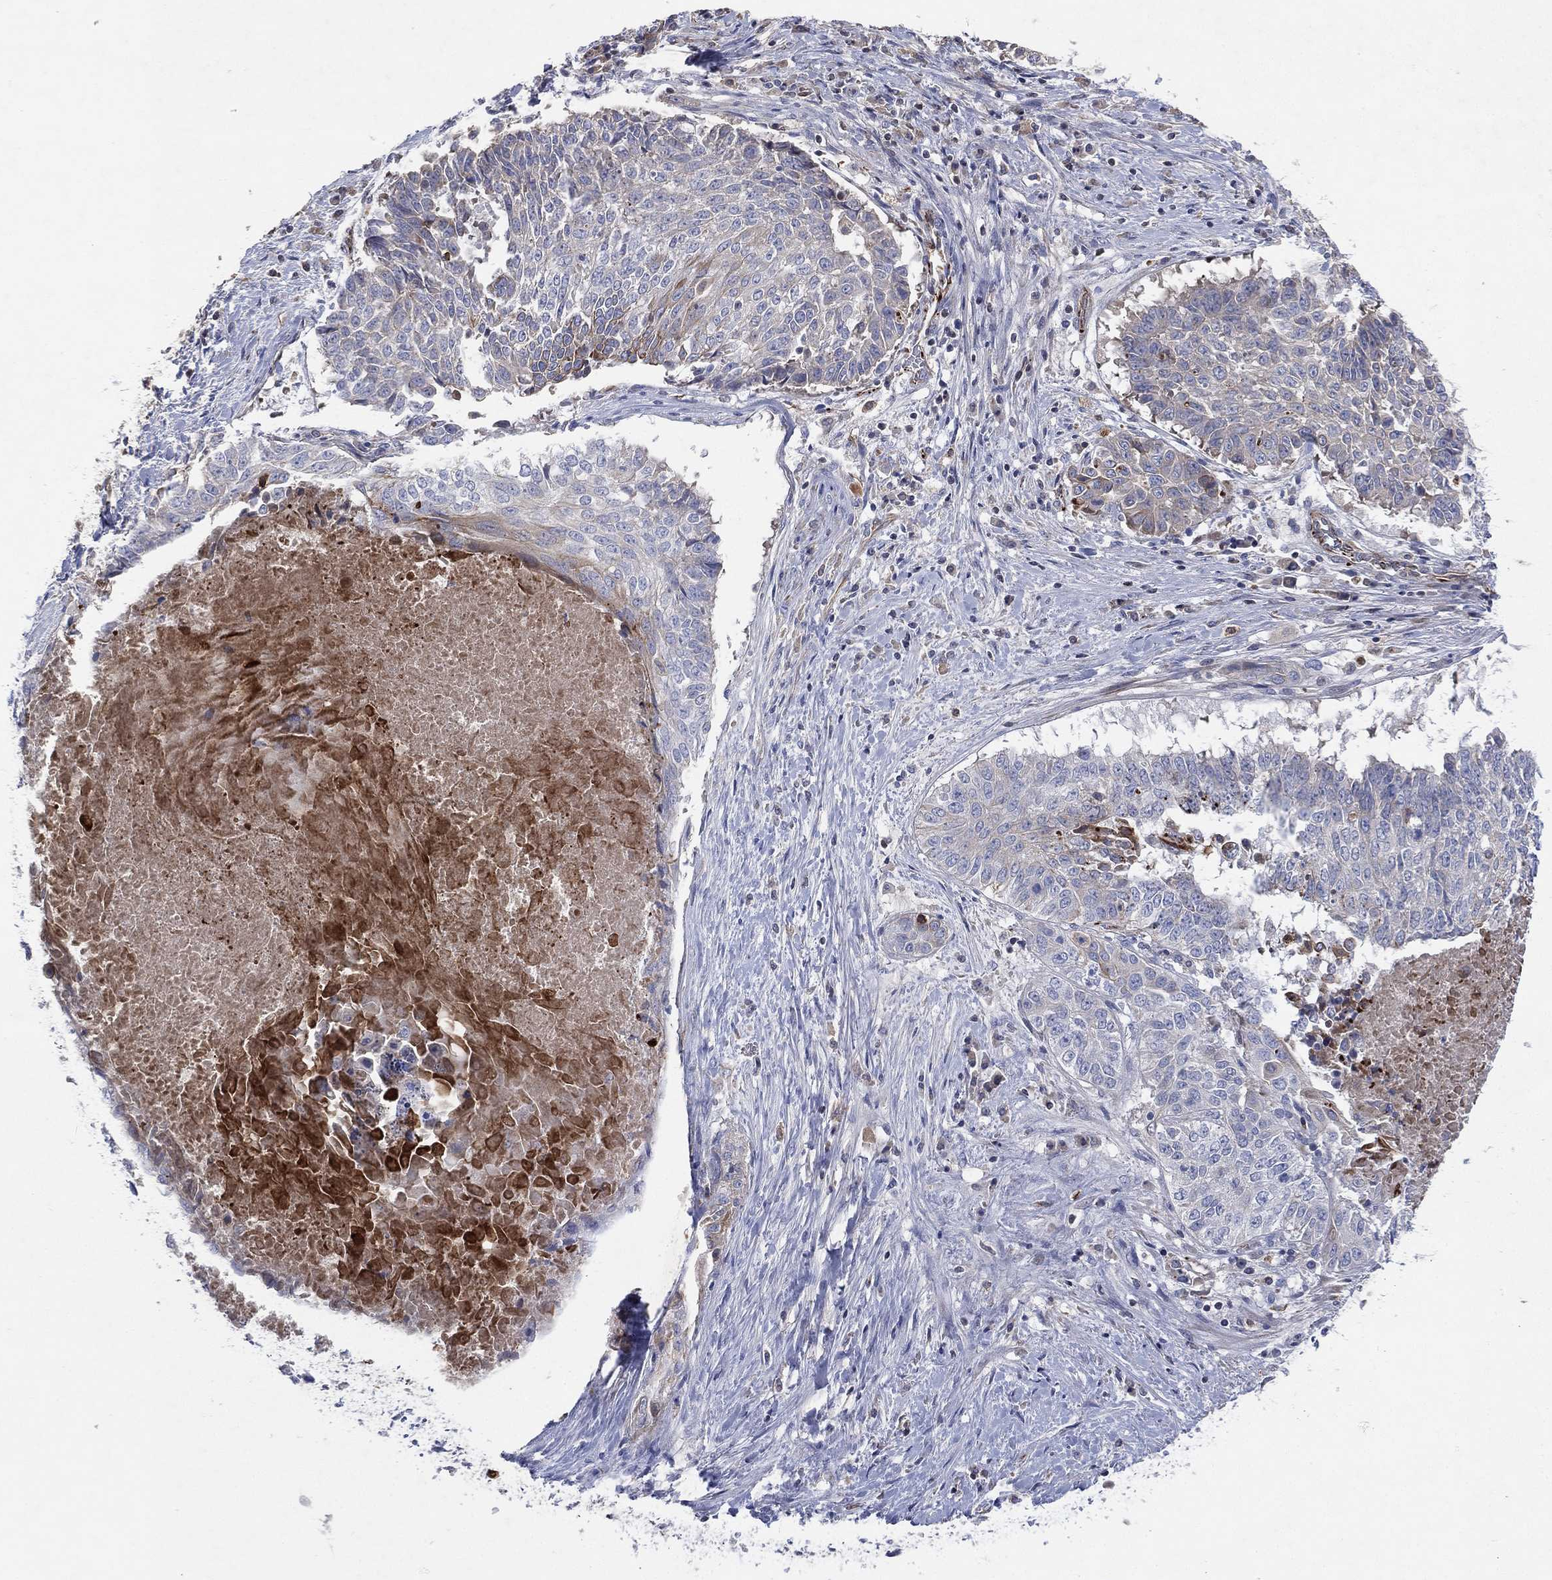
{"staining": {"intensity": "negative", "quantity": "none", "location": "none"}, "tissue": "lung cancer", "cell_type": "Tumor cells", "image_type": "cancer", "snomed": [{"axis": "morphology", "description": "Squamous cell carcinoma, NOS"}, {"axis": "topography", "description": "Lung"}], "caption": "There is no significant expression in tumor cells of squamous cell carcinoma (lung).", "gene": "FLI1", "patient": {"sex": "male", "age": 64}}